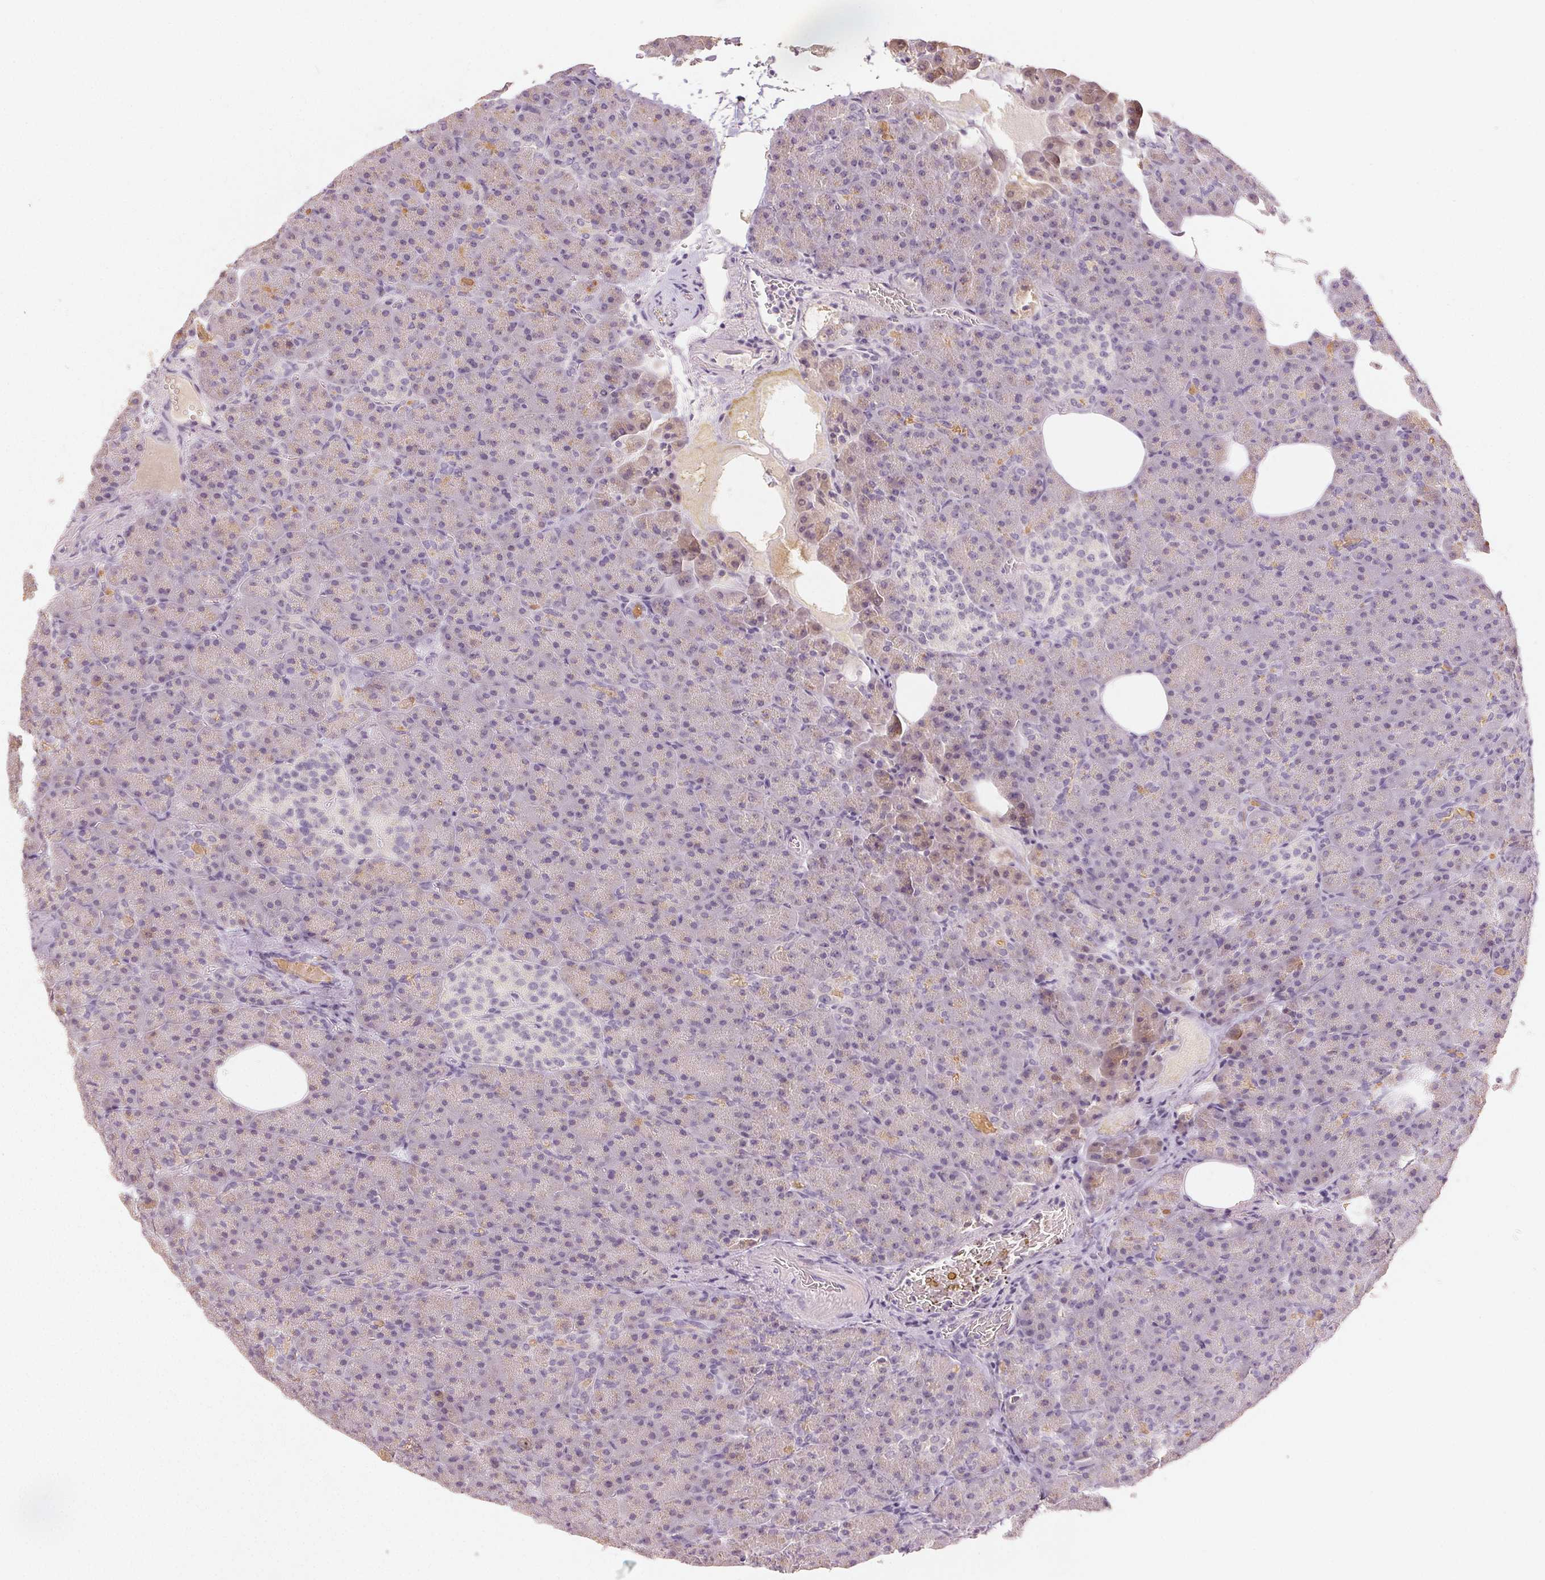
{"staining": {"intensity": "moderate", "quantity": "25%-75%", "location": "cytoplasmic/membranous"}, "tissue": "pancreas", "cell_type": "Exocrine glandular cells", "image_type": "normal", "snomed": [{"axis": "morphology", "description": "Normal tissue, NOS"}, {"axis": "topography", "description": "Pancreas"}], "caption": "This histopathology image shows immunohistochemistry (IHC) staining of unremarkable human pancreas, with medium moderate cytoplasmic/membranous staining in about 25%-75% of exocrine glandular cells.", "gene": "LVRN", "patient": {"sex": "female", "age": 74}}